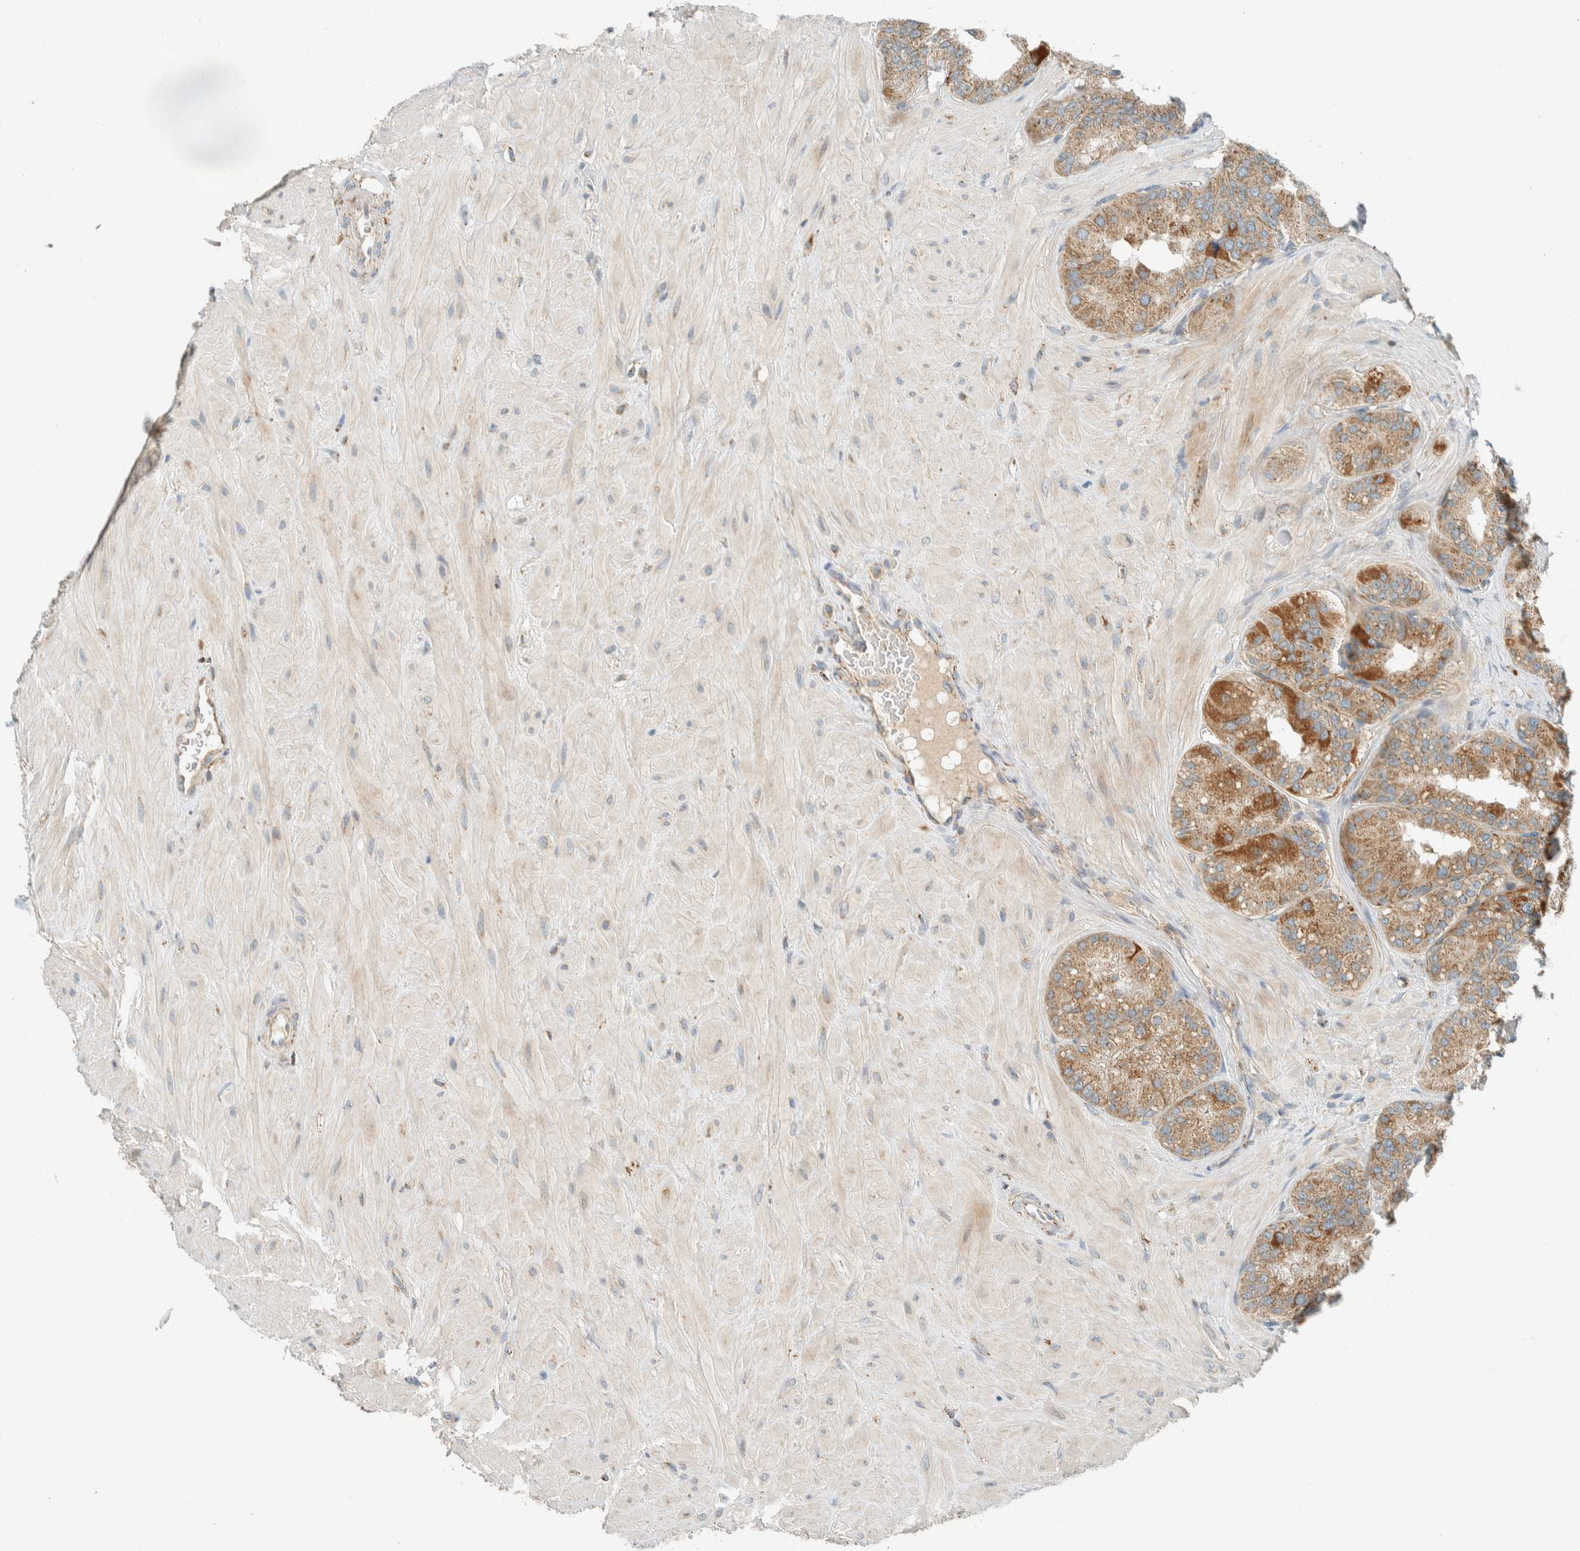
{"staining": {"intensity": "moderate", "quantity": ">75%", "location": "cytoplasmic/membranous"}, "tissue": "seminal vesicle", "cell_type": "Glandular cells", "image_type": "normal", "snomed": [{"axis": "morphology", "description": "Normal tissue, NOS"}, {"axis": "topography", "description": "Prostate"}, {"axis": "topography", "description": "Seminal veicle"}], "caption": "Immunohistochemistry (IHC) of normal seminal vesicle displays medium levels of moderate cytoplasmic/membranous positivity in about >75% of glandular cells.", "gene": "SPAG5", "patient": {"sex": "male", "age": 51}}